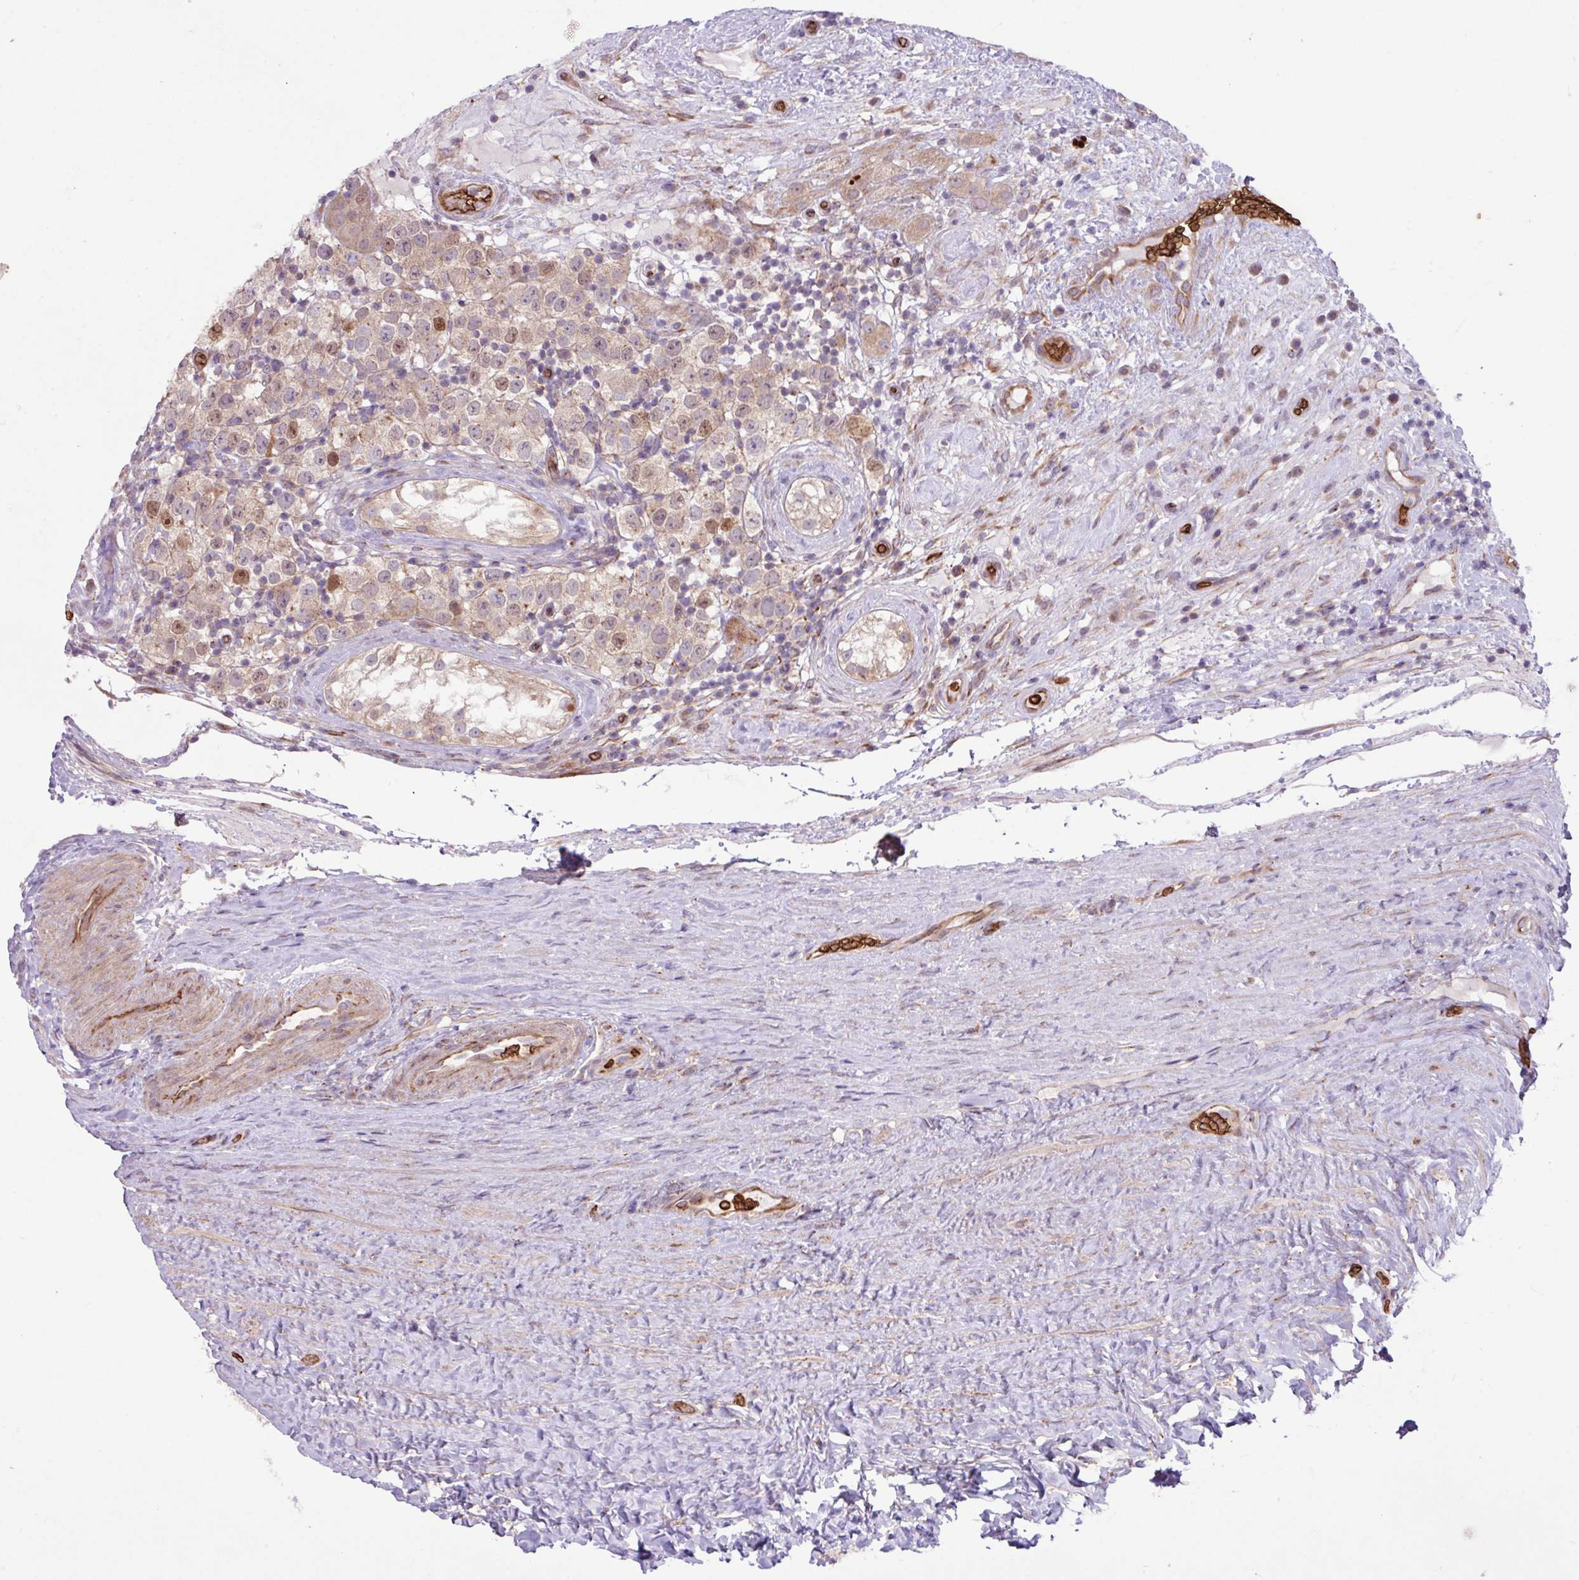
{"staining": {"intensity": "weak", "quantity": ">75%", "location": "cytoplasmic/membranous"}, "tissue": "testis cancer", "cell_type": "Tumor cells", "image_type": "cancer", "snomed": [{"axis": "morphology", "description": "Seminoma, NOS"}, {"axis": "morphology", "description": "Carcinoma, Embryonal, NOS"}, {"axis": "topography", "description": "Testis"}], "caption": "A high-resolution photomicrograph shows immunohistochemistry (IHC) staining of seminoma (testis), which reveals weak cytoplasmic/membranous staining in about >75% of tumor cells.", "gene": "RAD21L1", "patient": {"sex": "male", "age": 41}}